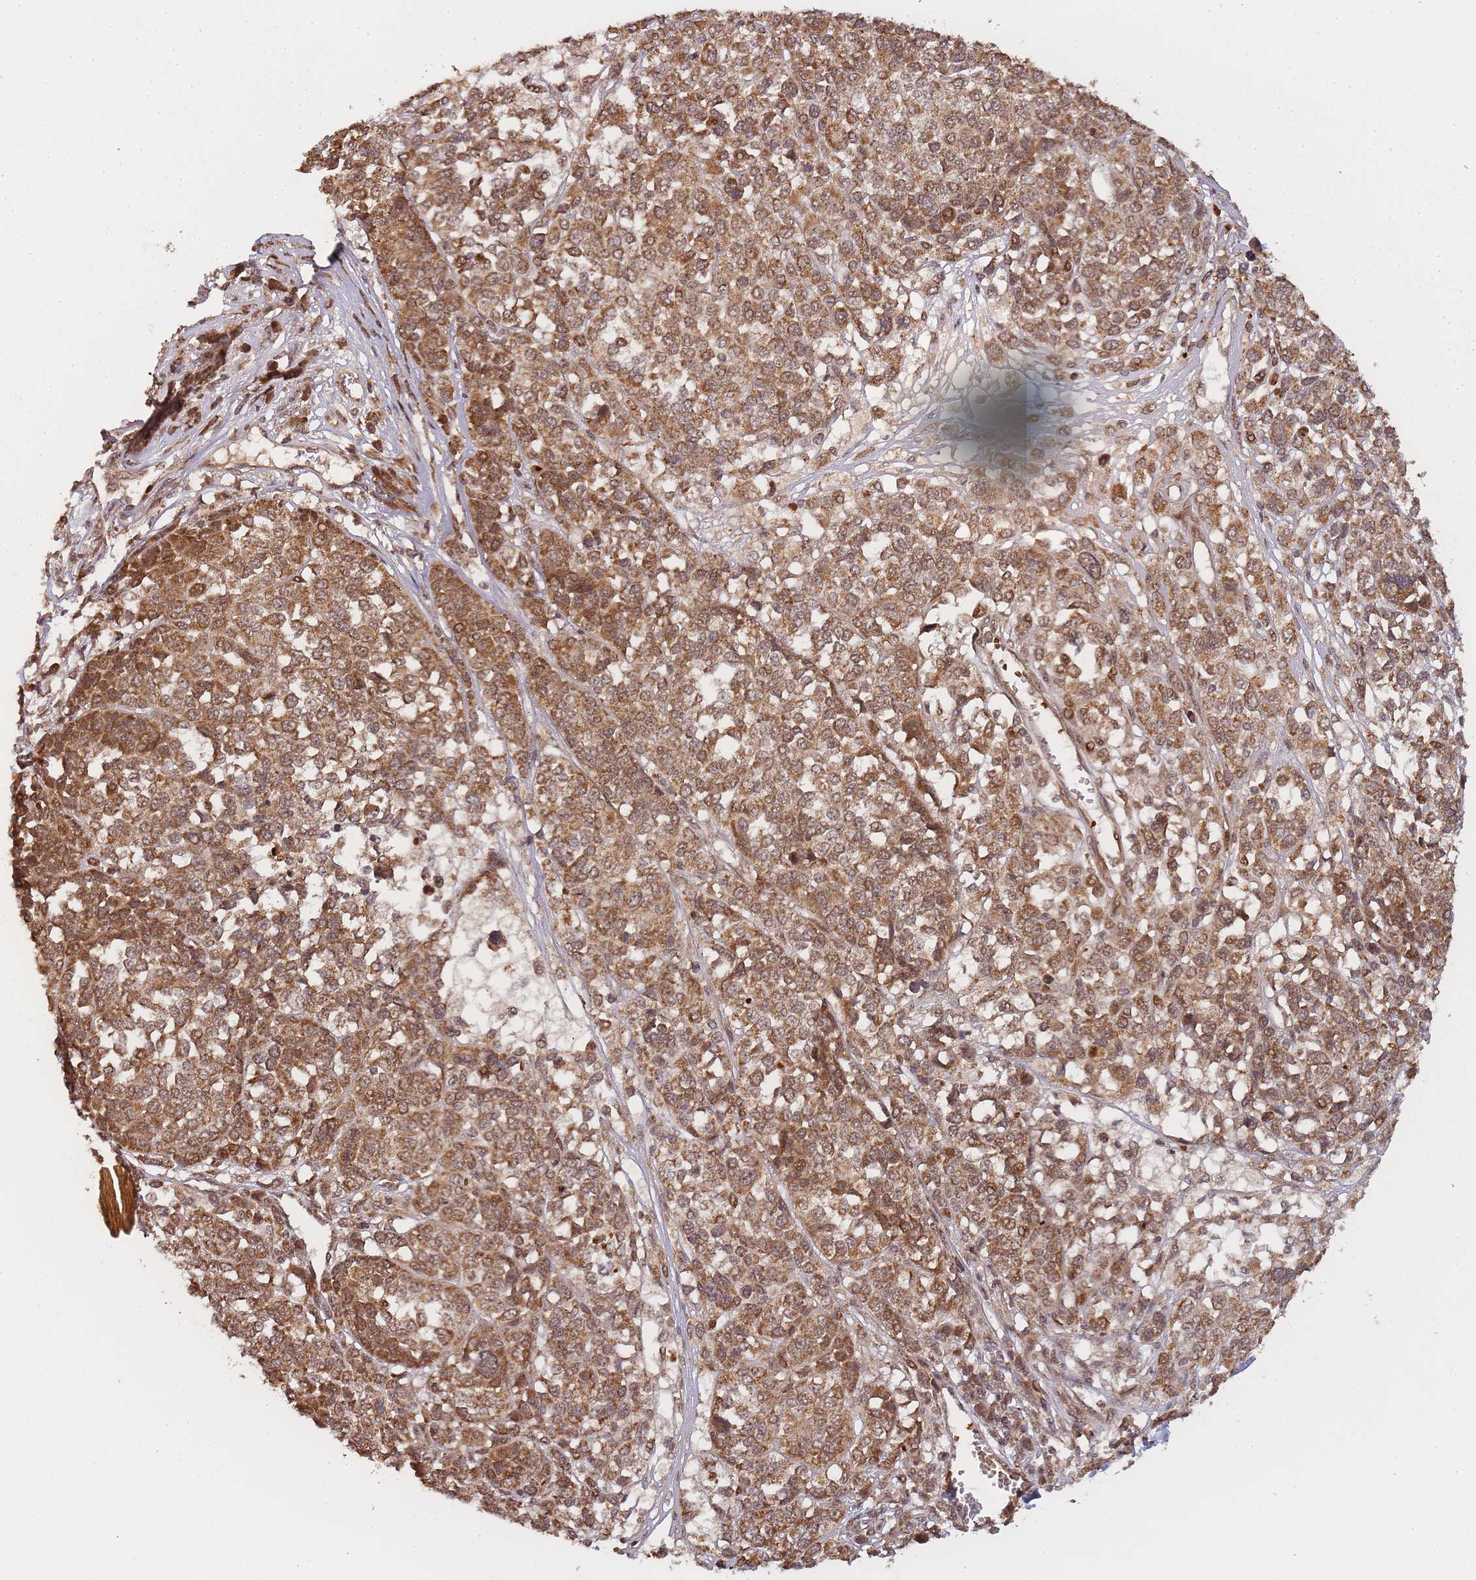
{"staining": {"intensity": "moderate", "quantity": ">75%", "location": "cytoplasmic/membranous,nuclear"}, "tissue": "melanoma", "cell_type": "Tumor cells", "image_type": "cancer", "snomed": [{"axis": "morphology", "description": "Malignant melanoma, Metastatic site"}, {"axis": "topography", "description": "Lymph node"}], "caption": "DAB (3,3'-diaminobenzidine) immunohistochemical staining of human malignant melanoma (metastatic site) shows moderate cytoplasmic/membranous and nuclear protein staining in approximately >75% of tumor cells.", "gene": "ZNF497", "patient": {"sex": "male", "age": 44}}